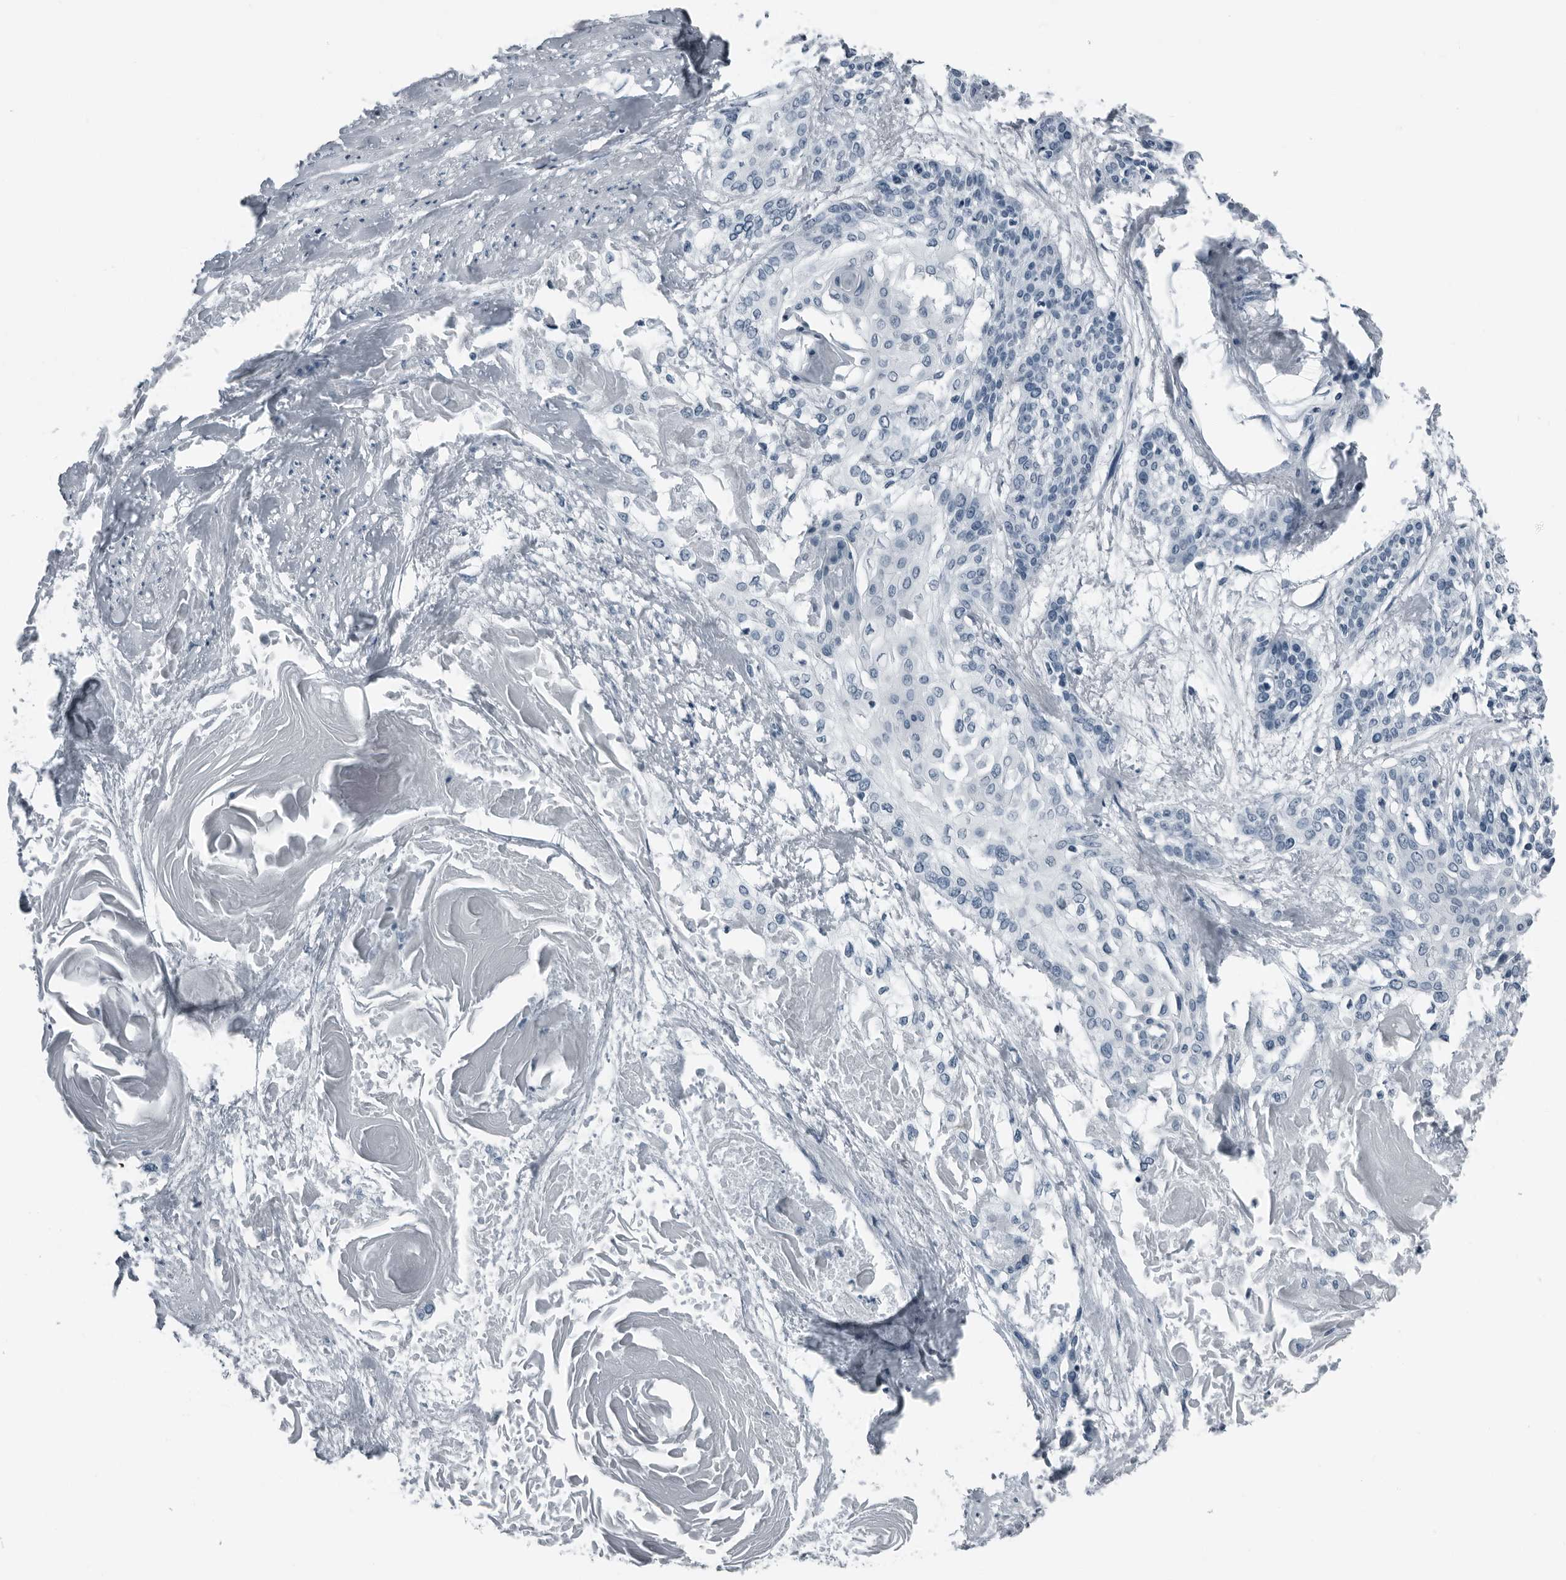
{"staining": {"intensity": "negative", "quantity": "none", "location": "none"}, "tissue": "cervical cancer", "cell_type": "Tumor cells", "image_type": "cancer", "snomed": [{"axis": "morphology", "description": "Squamous cell carcinoma, NOS"}, {"axis": "topography", "description": "Cervix"}], "caption": "DAB (3,3'-diaminobenzidine) immunohistochemical staining of cervical cancer (squamous cell carcinoma) demonstrates no significant expression in tumor cells.", "gene": "PRSS1", "patient": {"sex": "female", "age": 57}}